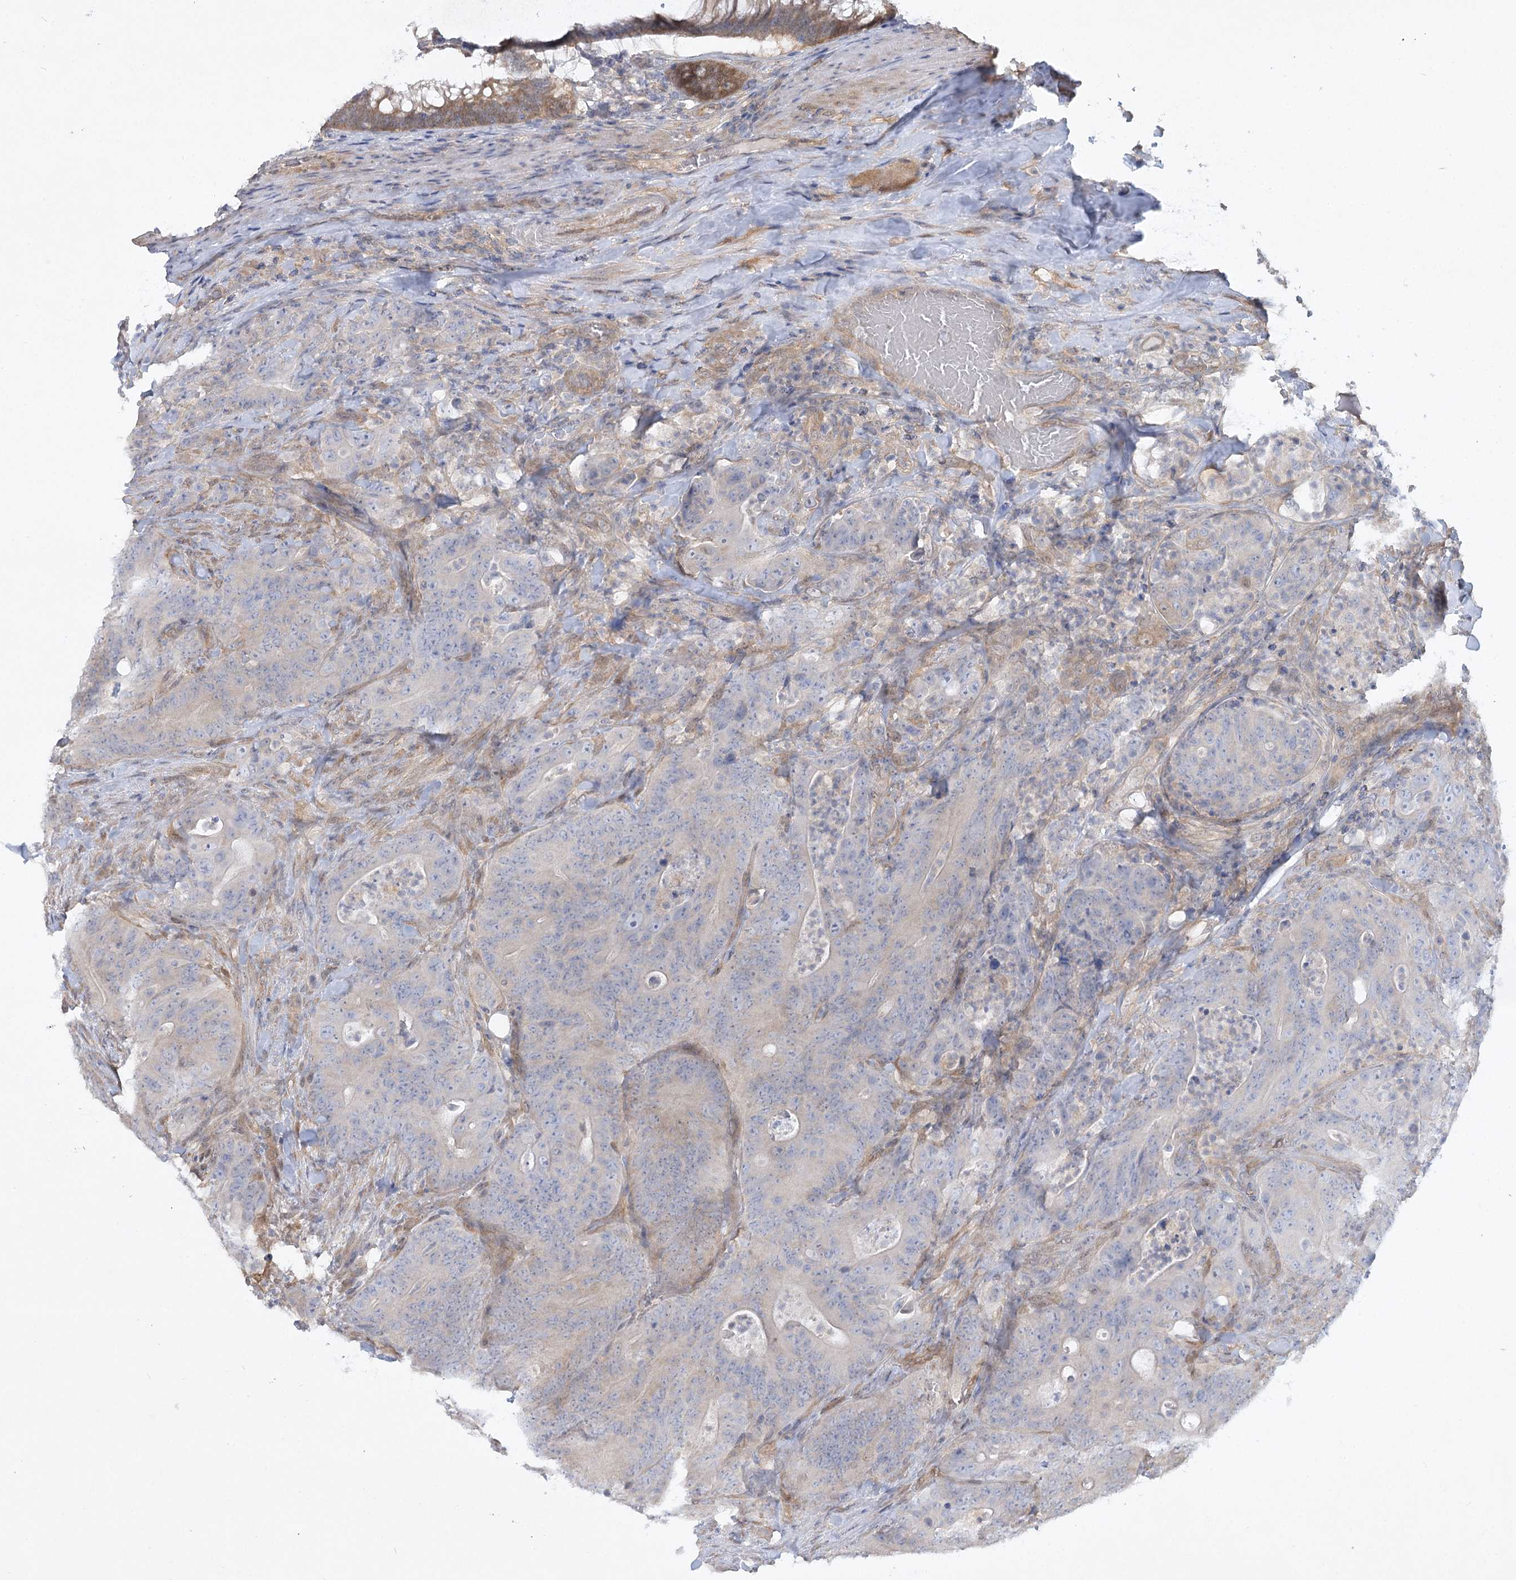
{"staining": {"intensity": "negative", "quantity": "none", "location": "none"}, "tissue": "colorectal cancer", "cell_type": "Tumor cells", "image_type": "cancer", "snomed": [{"axis": "morphology", "description": "Normal tissue, NOS"}, {"axis": "topography", "description": "Colon"}], "caption": "Colorectal cancer stained for a protein using immunohistochemistry exhibits no staining tumor cells.", "gene": "AAMDC", "patient": {"sex": "female", "age": 82}}